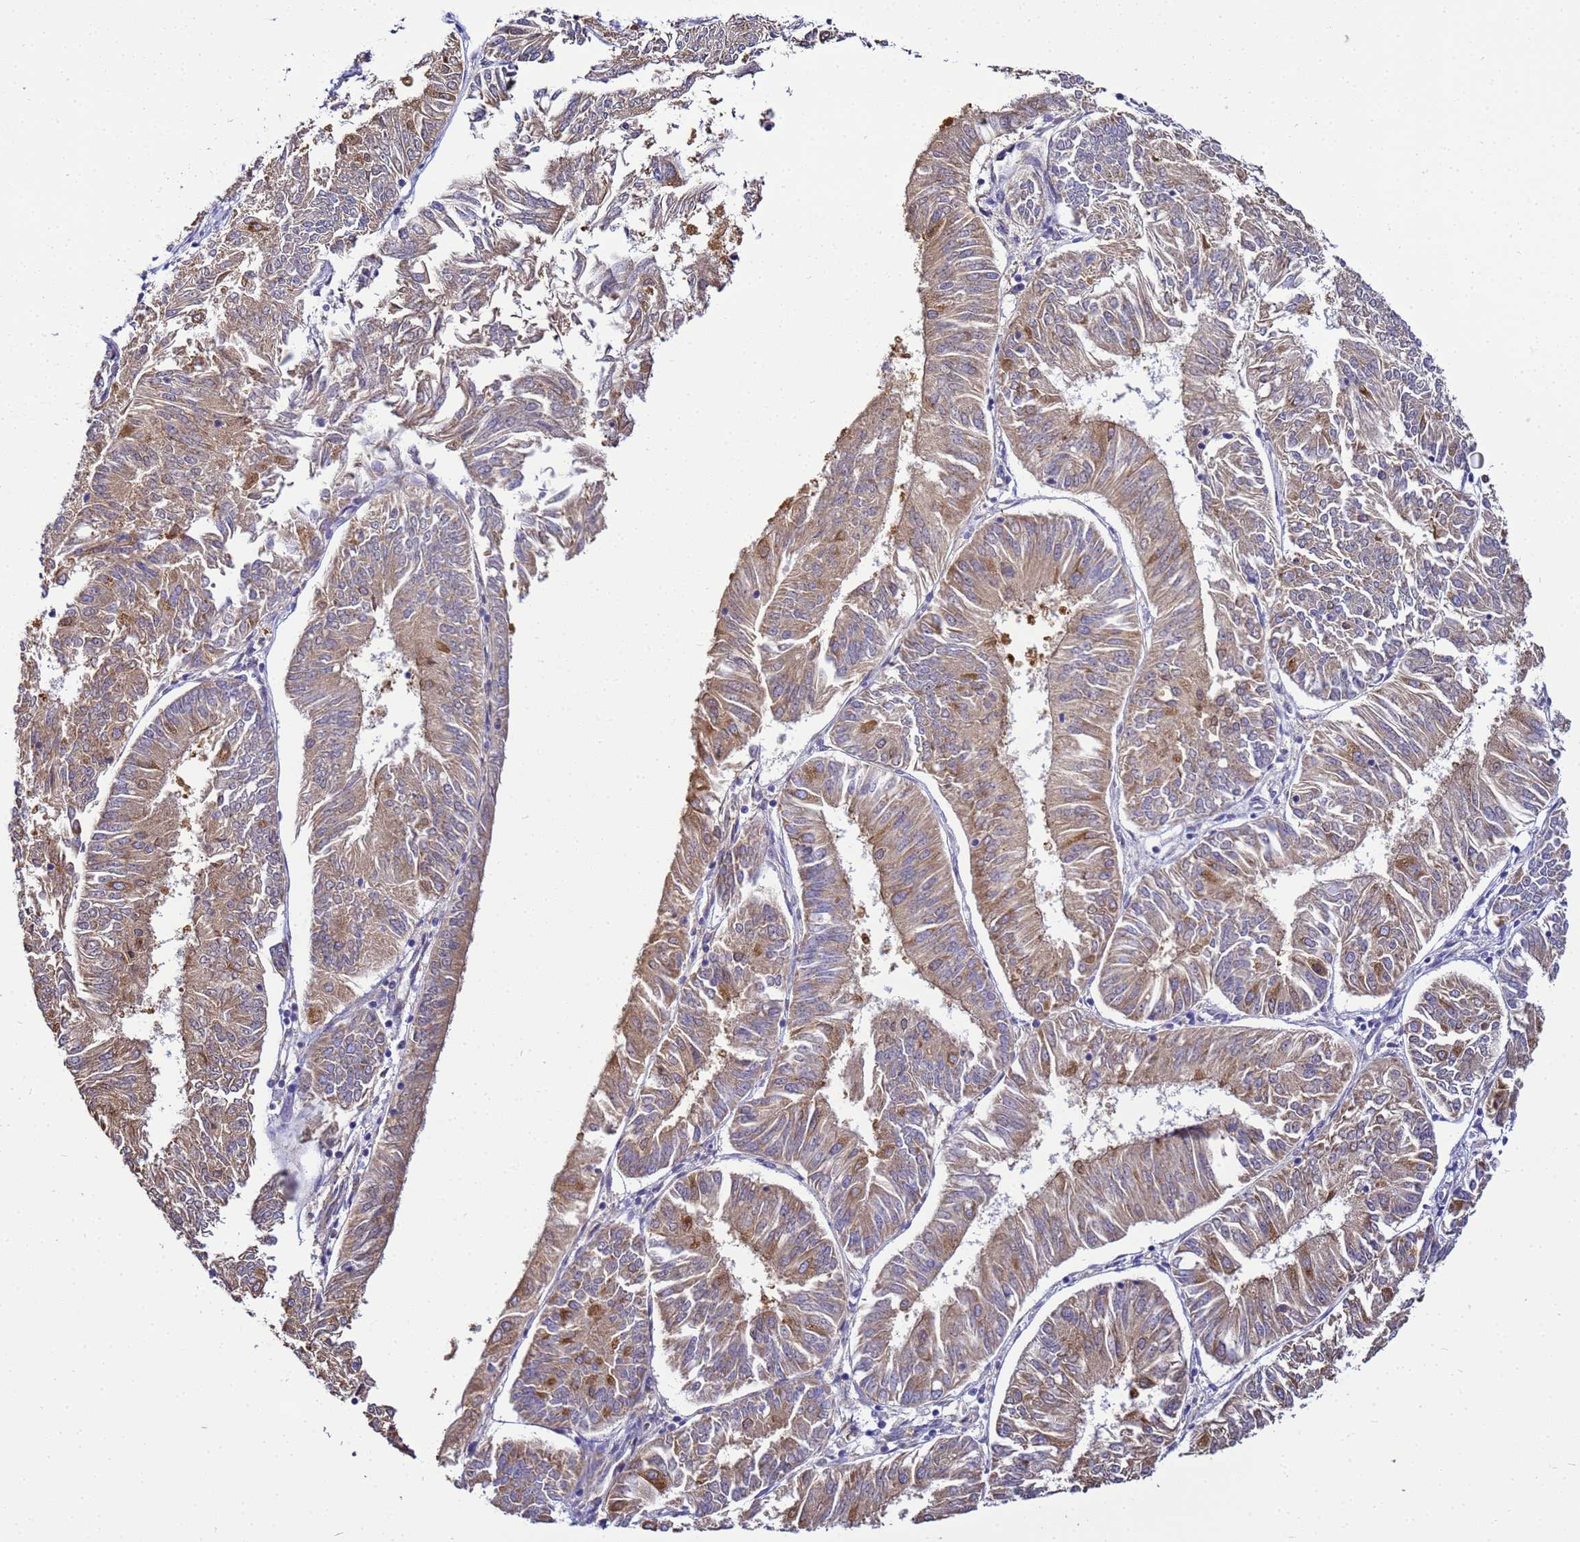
{"staining": {"intensity": "moderate", "quantity": ">75%", "location": "cytoplasmic/membranous"}, "tissue": "endometrial cancer", "cell_type": "Tumor cells", "image_type": "cancer", "snomed": [{"axis": "morphology", "description": "Adenocarcinoma, NOS"}, {"axis": "topography", "description": "Endometrium"}], "caption": "Adenocarcinoma (endometrial) was stained to show a protein in brown. There is medium levels of moderate cytoplasmic/membranous staining in approximately >75% of tumor cells.", "gene": "NARS1", "patient": {"sex": "female", "age": 58}}